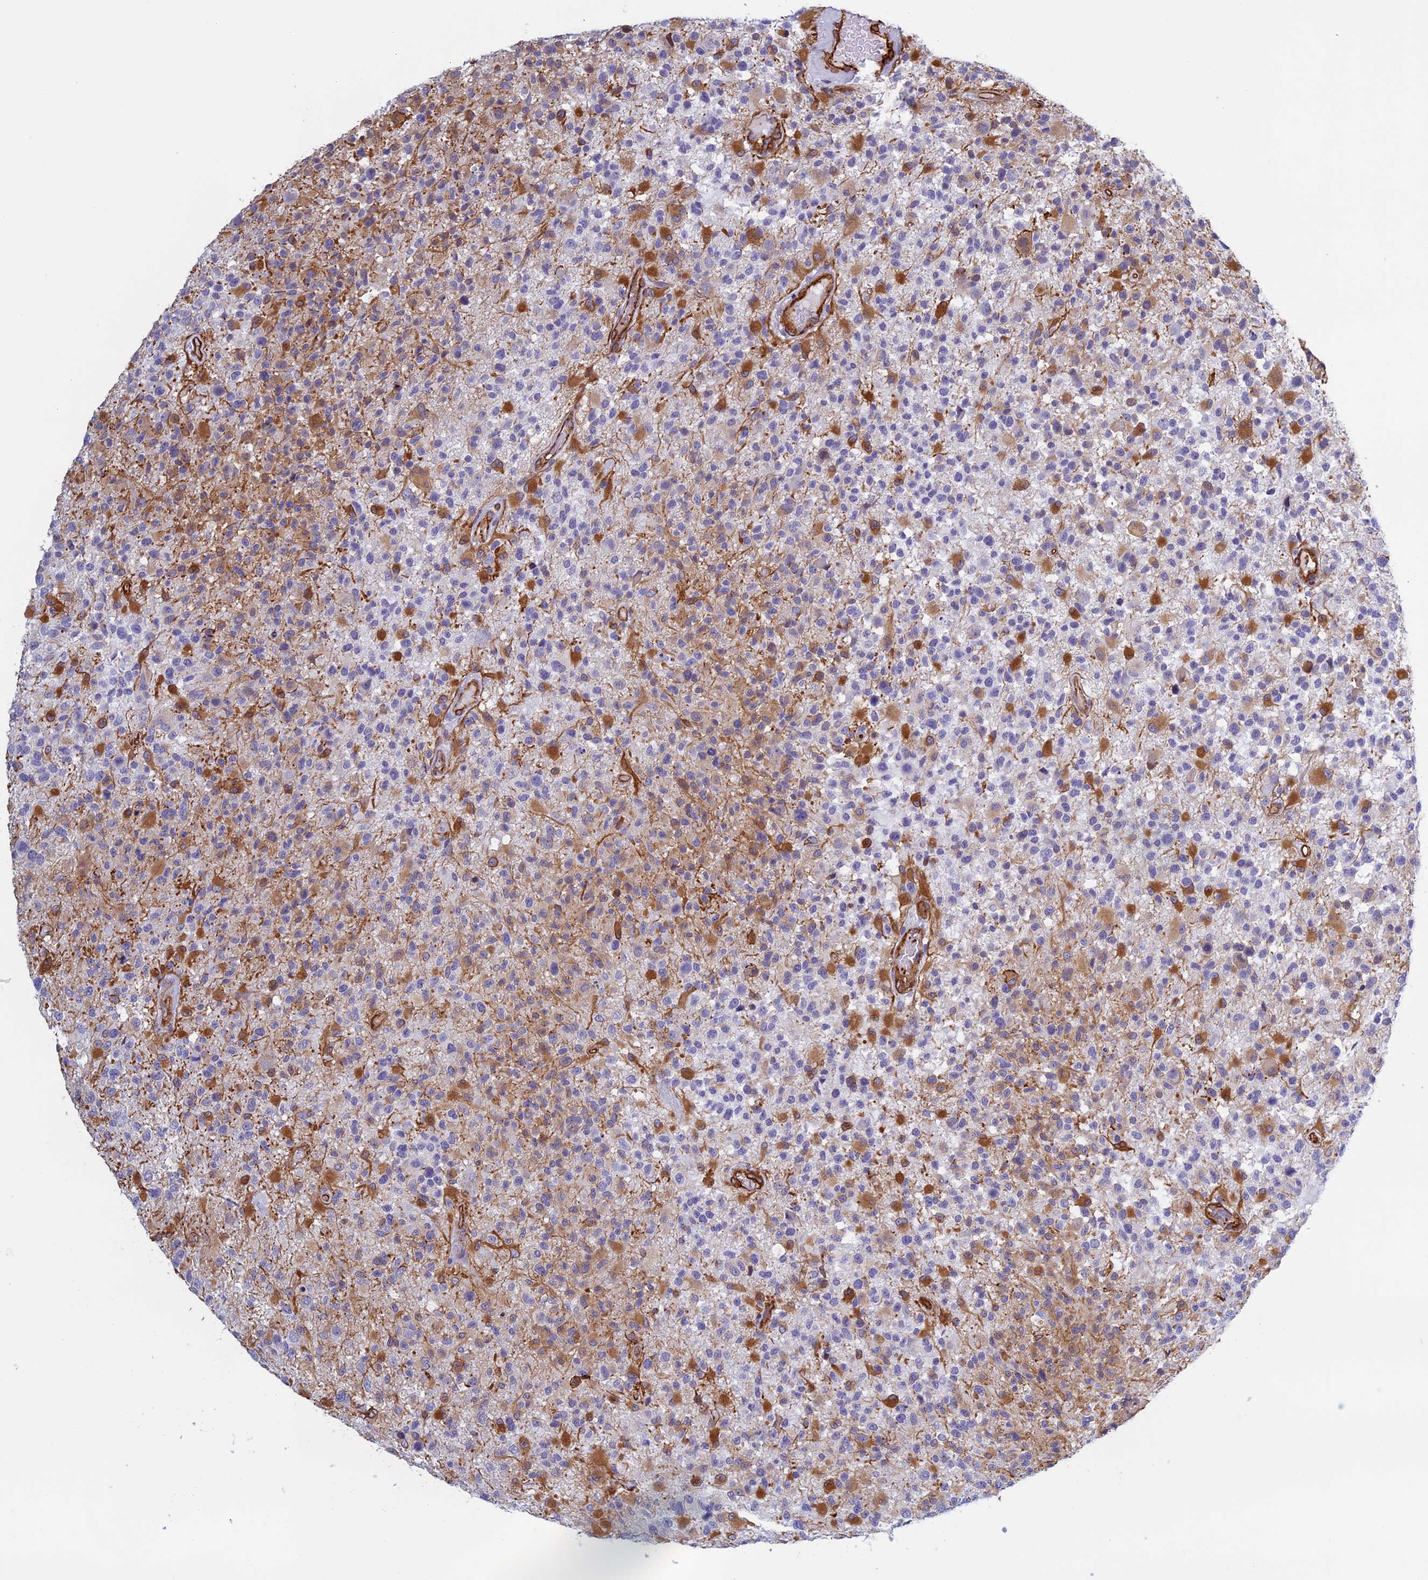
{"staining": {"intensity": "moderate", "quantity": "<25%", "location": "cytoplasmic/membranous"}, "tissue": "glioma", "cell_type": "Tumor cells", "image_type": "cancer", "snomed": [{"axis": "morphology", "description": "Glioma, malignant, High grade"}, {"axis": "morphology", "description": "Glioblastoma, NOS"}, {"axis": "topography", "description": "Brain"}], "caption": "IHC histopathology image of neoplastic tissue: malignant glioma (high-grade) stained using immunohistochemistry (IHC) reveals low levels of moderate protein expression localized specifically in the cytoplasmic/membranous of tumor cells, appearing as a cytoplasmic/membranous brown color.", "gene": "ANGPTL2", "patient": {"sex": "male", "age": 60}}